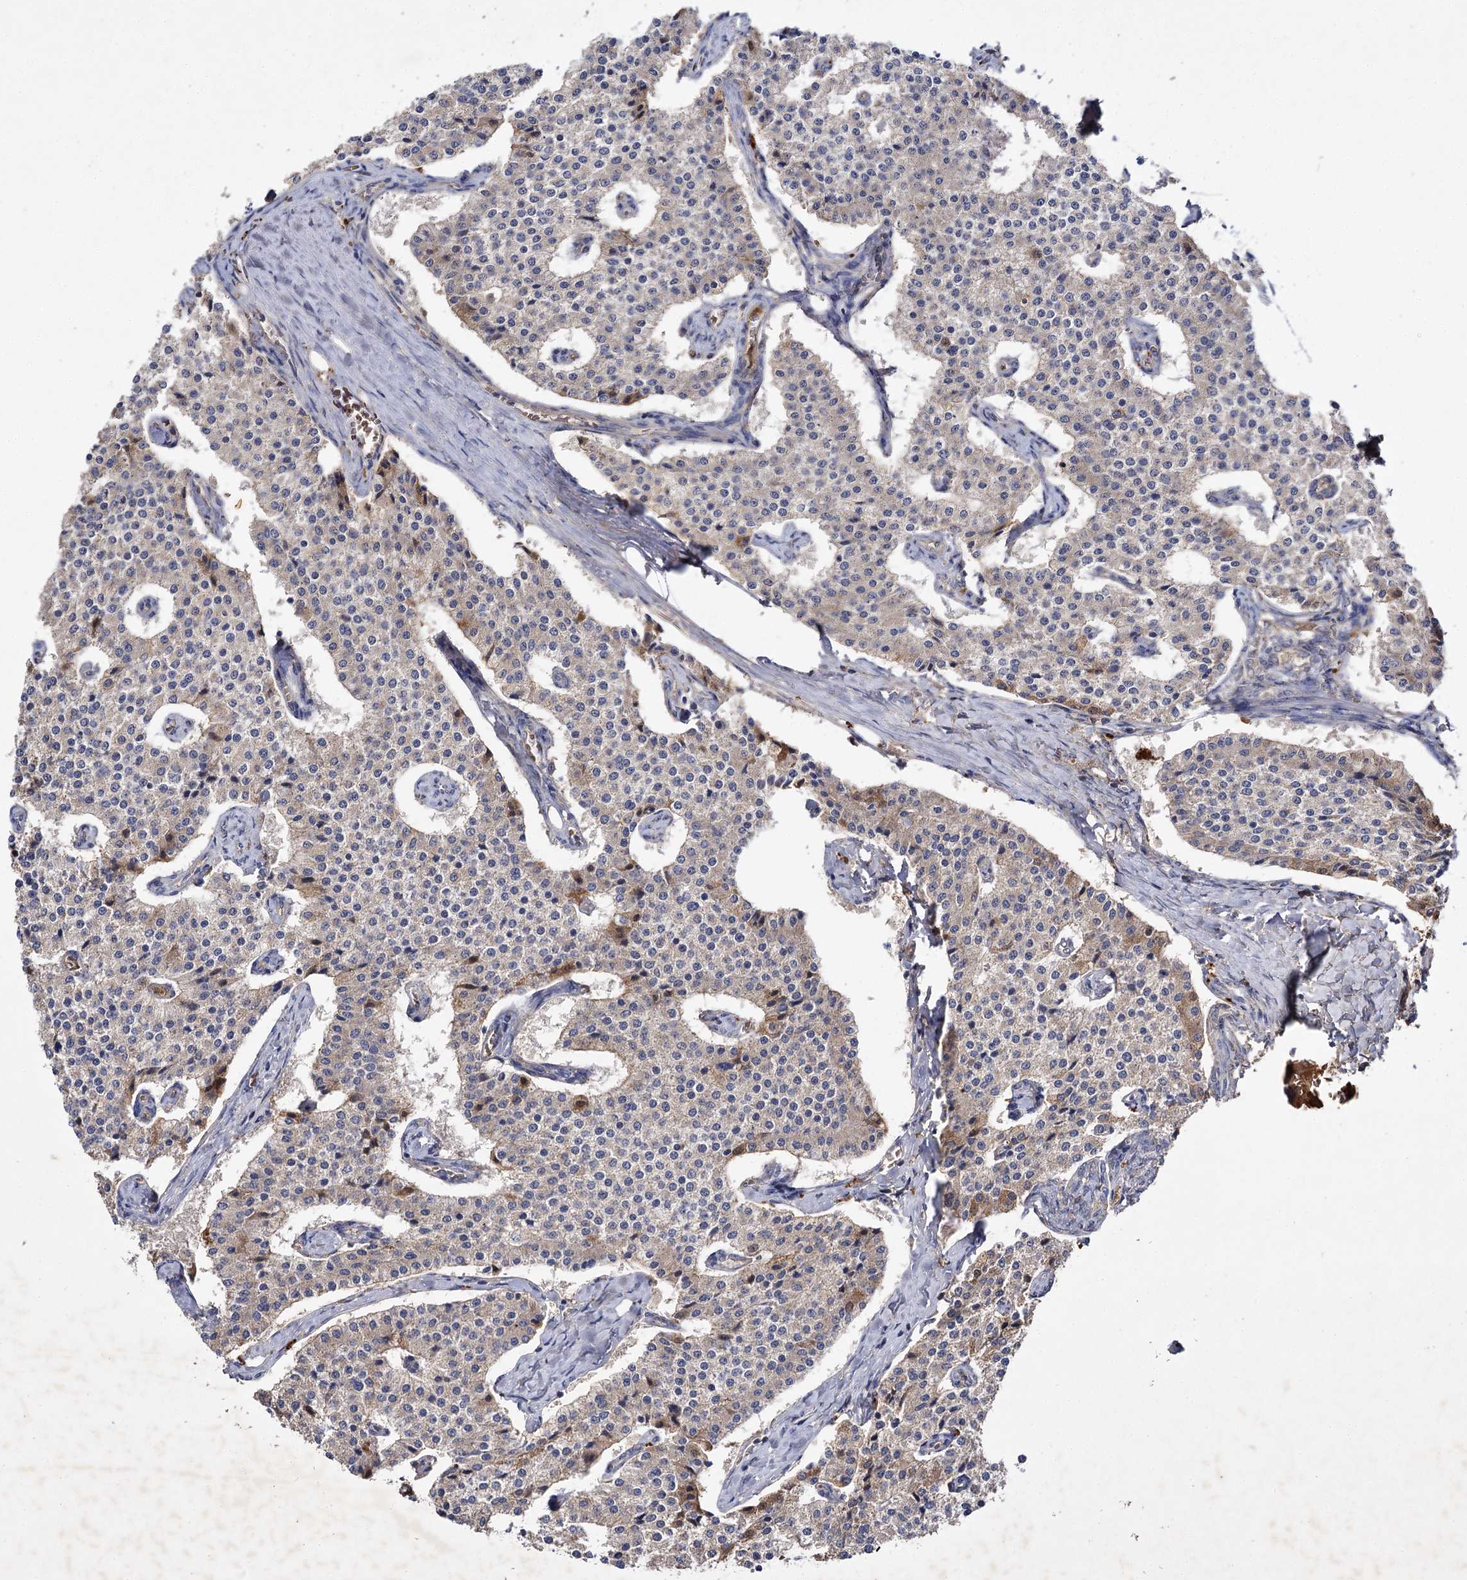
{"staining": {"intensity": "moderate", "quantity": "<25%", "location": "cytoplasmic/membranous"}, "tissue": "carcinoid", "cell_type": "Tumor cells", "image_type": "cancer", "snomed": [{"axis": "morphology", "description": "Carcinoid, malignant, NOS"}, {"axis": "topography", "description": "Colon"}], "caption": "Immunohistochemical staining of human carcinoid (malignant) displays low levels of moderate cytoplasmic/membranous protein positivity in approximately <25% of tumor cells.", "gene": "USP50", "patient": {"sex": "female", "age": 52}}